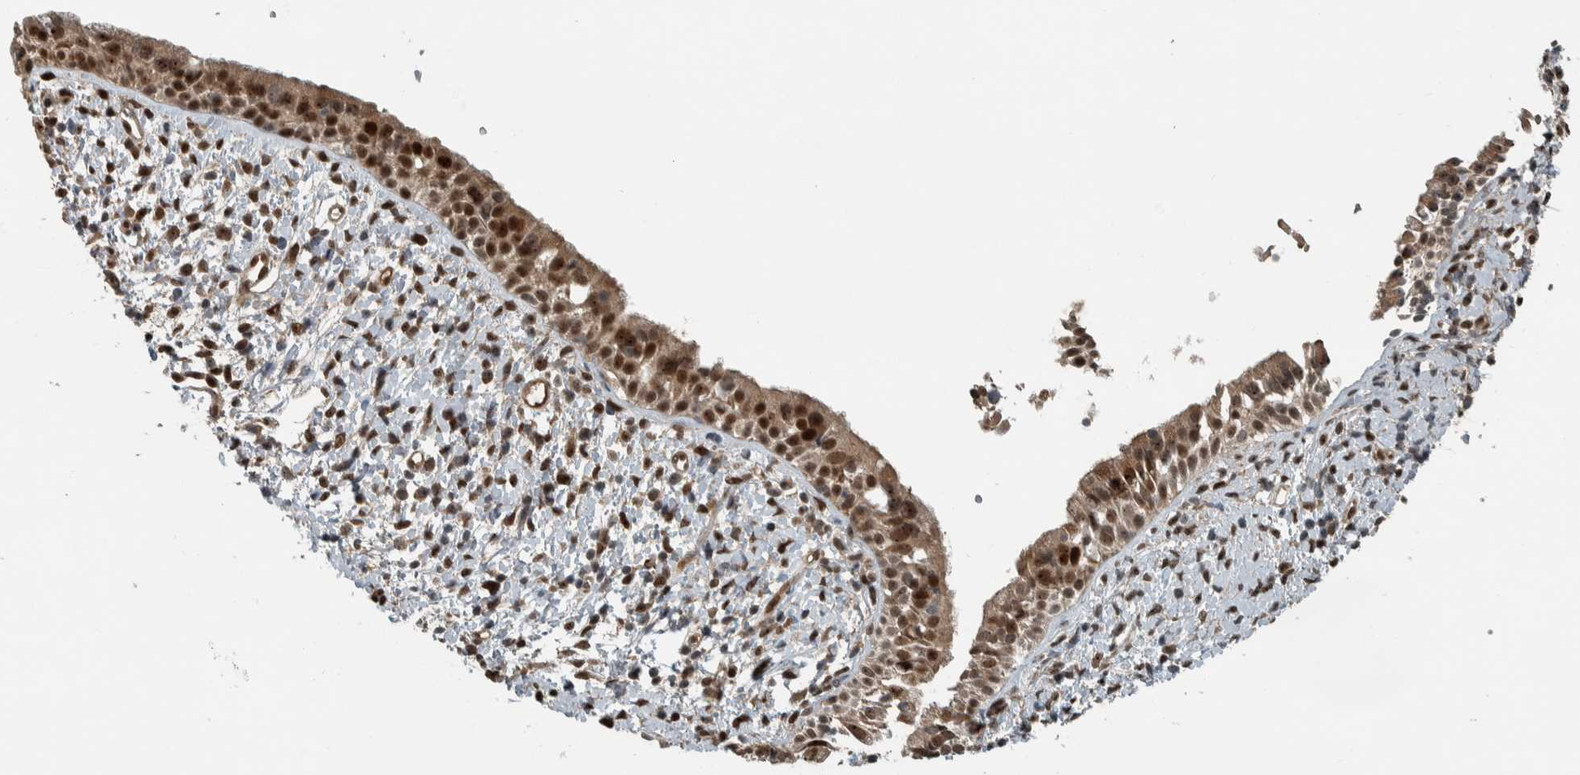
{"staining": {"intensity": "strong", "quantity": ">75%", "location": "cytoplasmic/membranous,nuclear"}, "tissue": "nasopharynx", "cell_type": "Respiratory epithelial cells", "image_type": "normal", "snomed": [{"axis": "morphology", "description": "Normal tissue, NOS"}, {"axis": "topography", "description": "Nasopharynx"}], "caption": "Normal nasopharynx was stained to show a protein in brown. There is high levels of strong cytoplasmic/membranous,nuclear expression in approximately >75% of respiratory epithelial cells. (DAB (3,3'-diaminobenzidine) IHC with brightfield microscopy, high magnification).", "gene": "XPO5", "patient": {"sex": "male", "age": 22}}